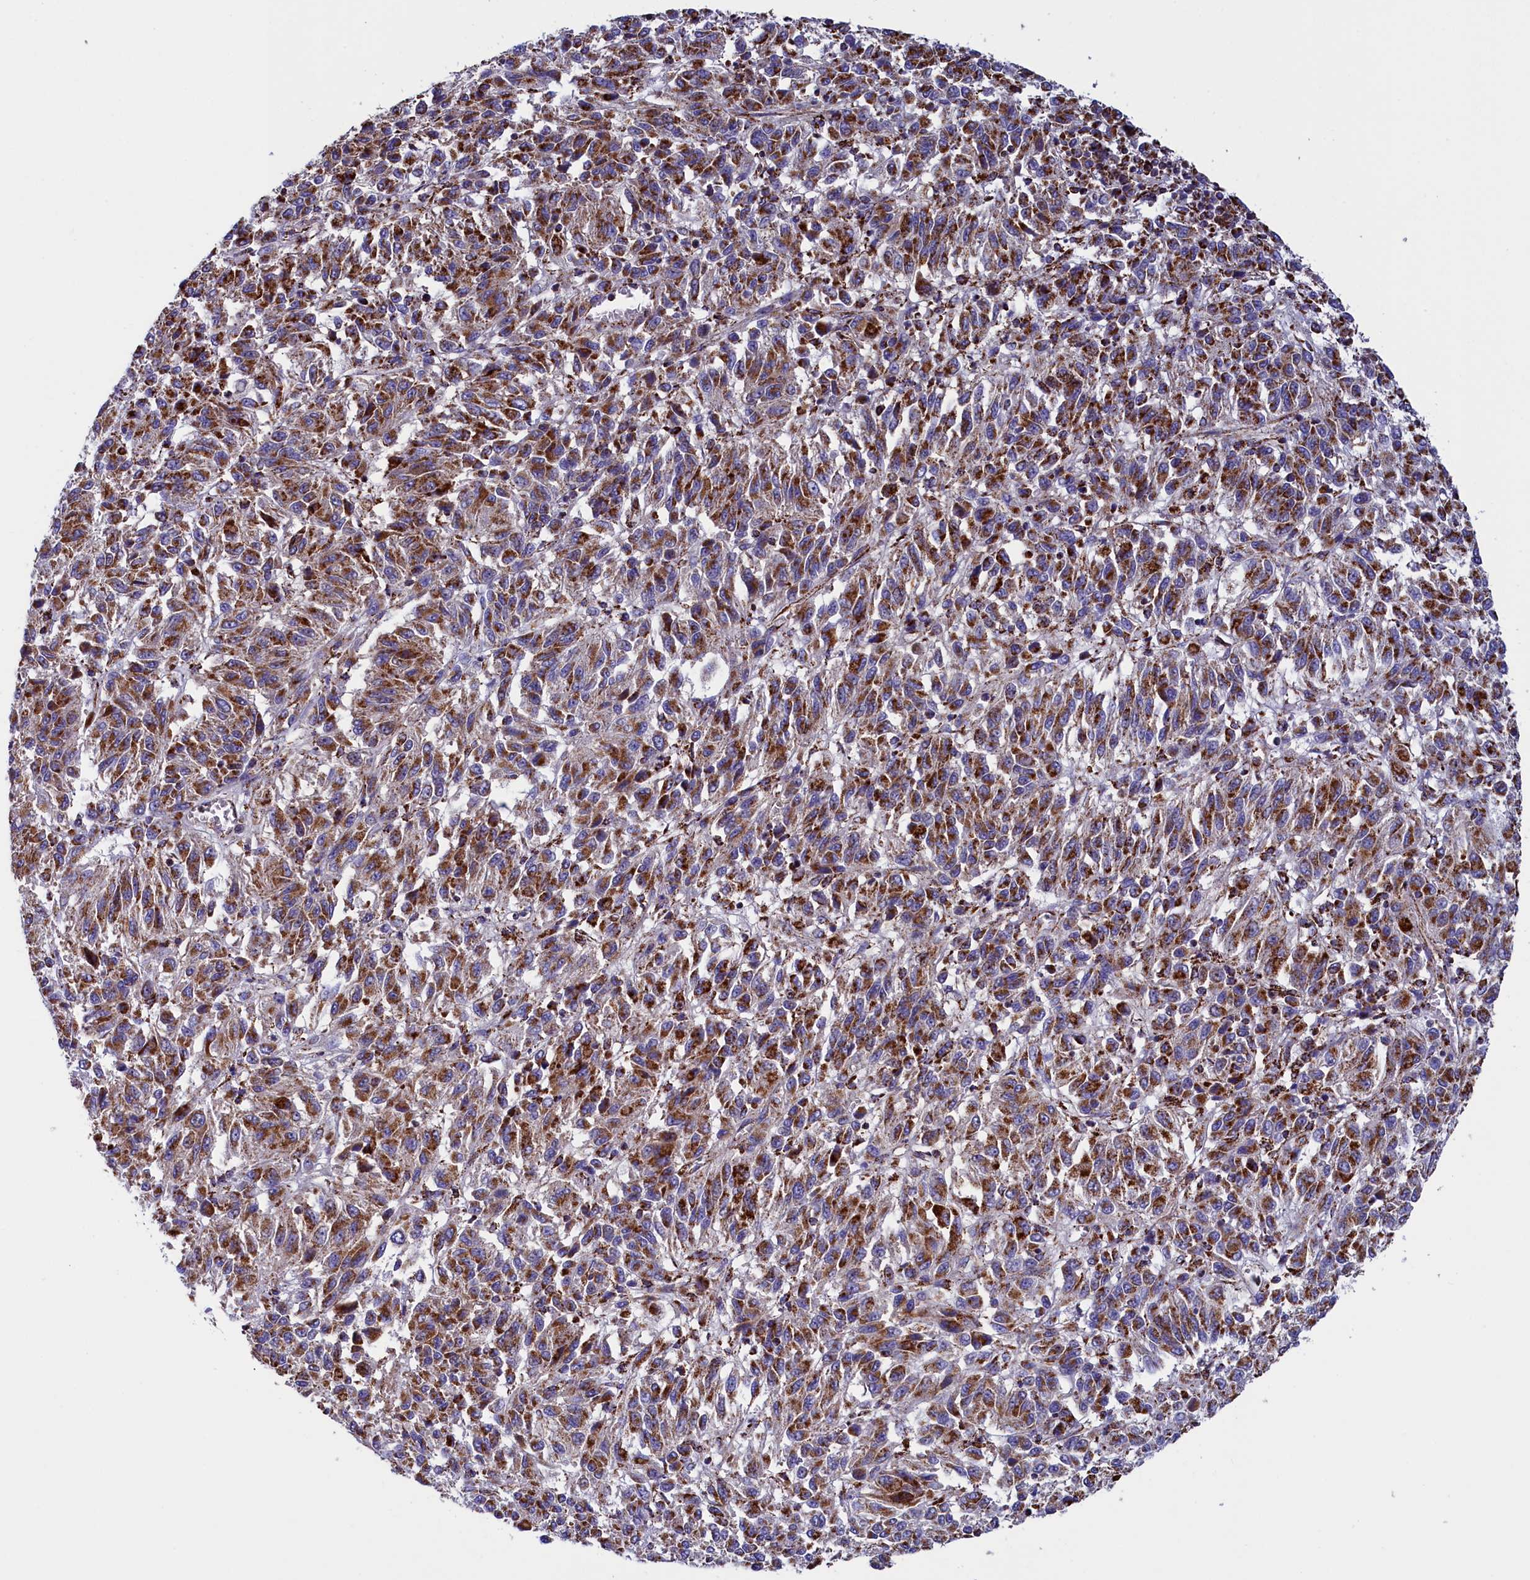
{"staining": {"intensity": "strong", "quantity": ">75%", "location": "cytoplasmic/membranous"}, "tissue": "melanoma", "cell_type": "Tumor cells", "image_type": "cancer", "snomed": [{"axis": "morphology", "description": "Malignant melanoma, Metastatic site"}, {"axis": "topography", "description": "Lung"}], "caption": "About >75% of tumor cells in malignant melanoma (metastatic site) demonstrate strong cytoplasmic/membranous protein expression as visualized by brown immunohistochemical staining.", "gene": "SLC39A3", "patient": {"sex": "male", "age": 64}}